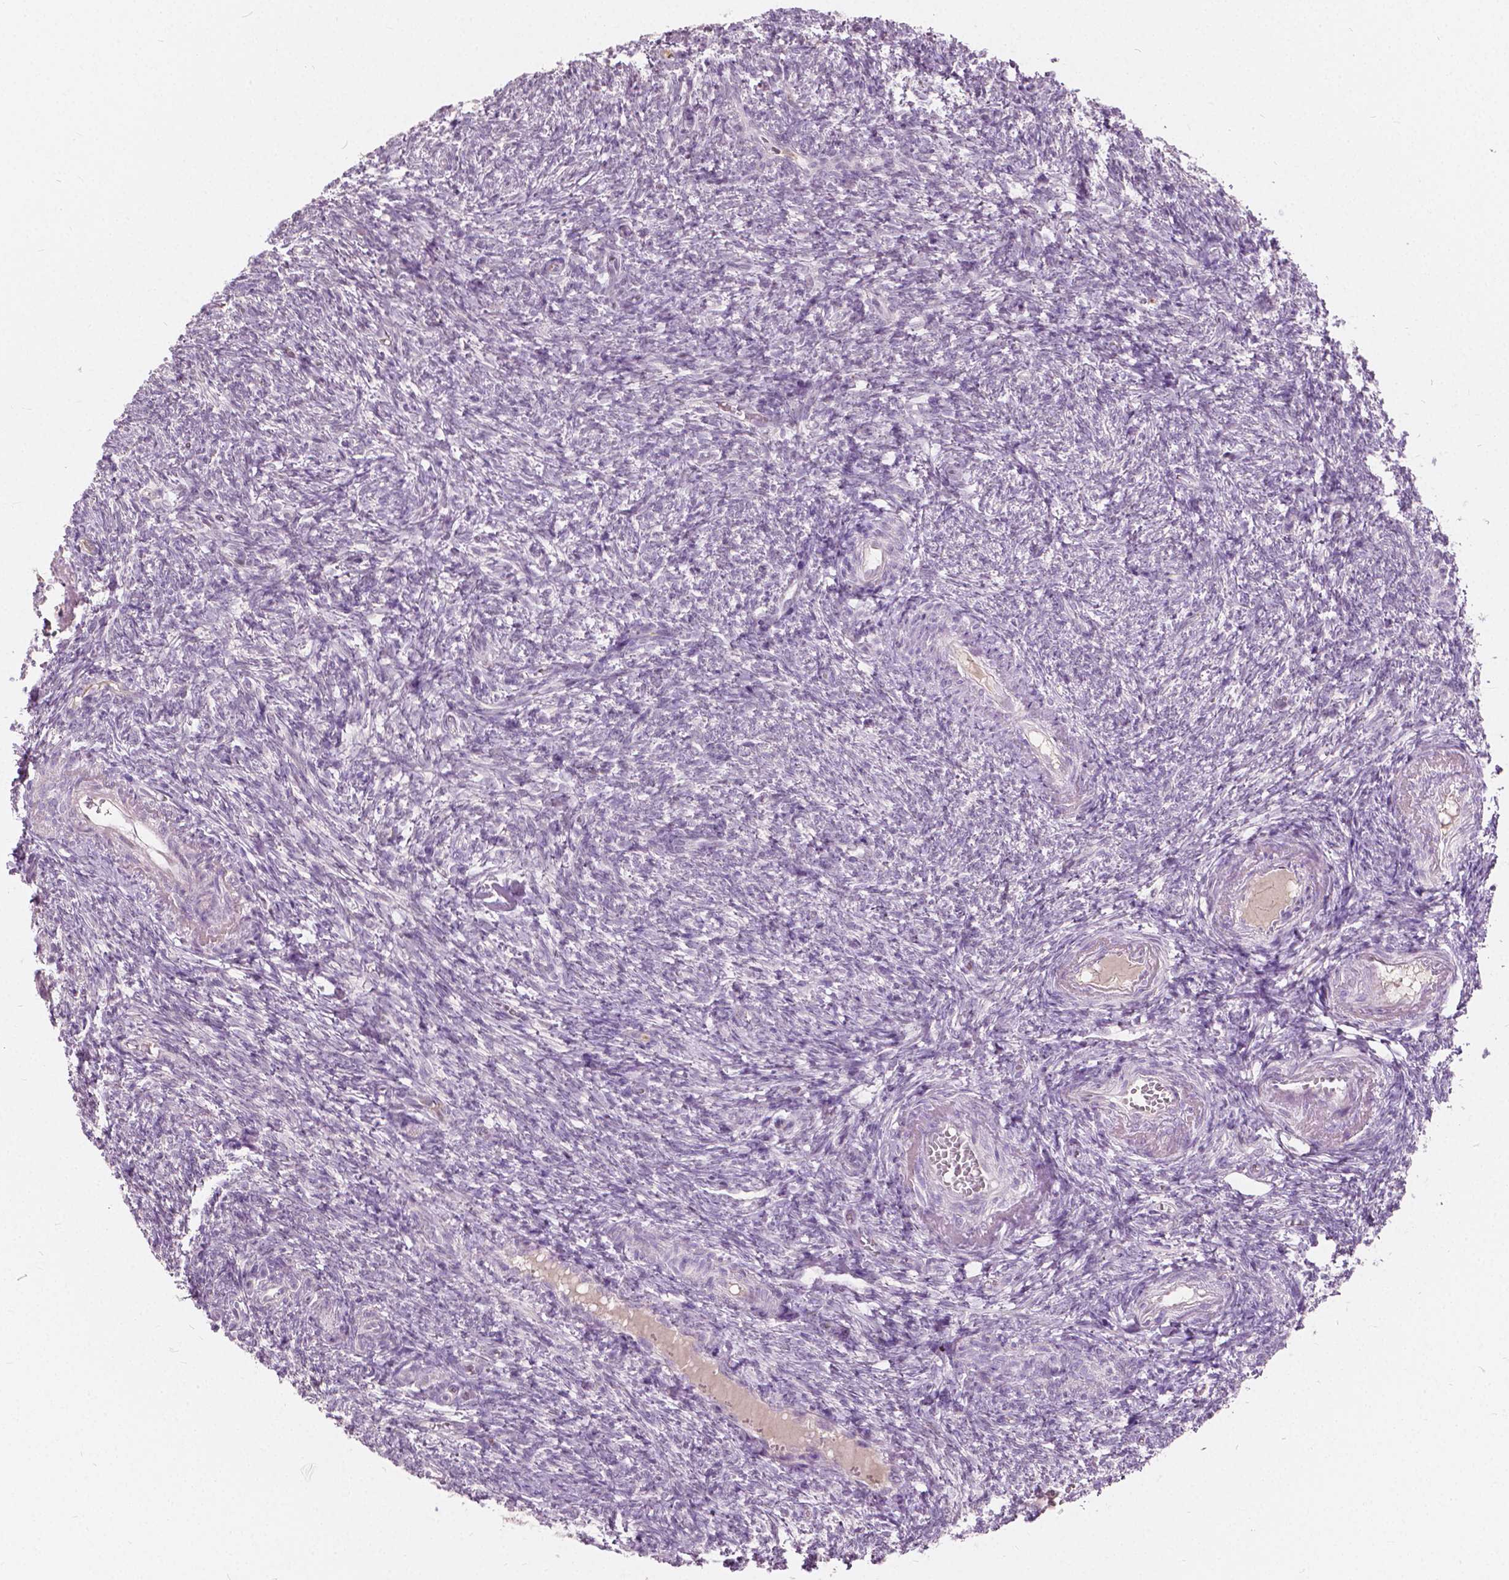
{"staining": {"intensity": "moderate", "quantity": ">75%", "location": "cytoplasmic/membranous"}, "tissue": "ovary", "cell_type": "Follicle cells", "image_type": "normal", "snomed": [{"axis": "morphology", "description": "Normal tissue, NOS"}, {"axis": "topography", "description": "Ovary"}], "caption": "Moderate cytoplasmic/membranous expression is seen in approximately >75% of follicle cells in unremarkable ovary.", "gene": "DLX6", "patient": {"sex": "female", "age": 39}}